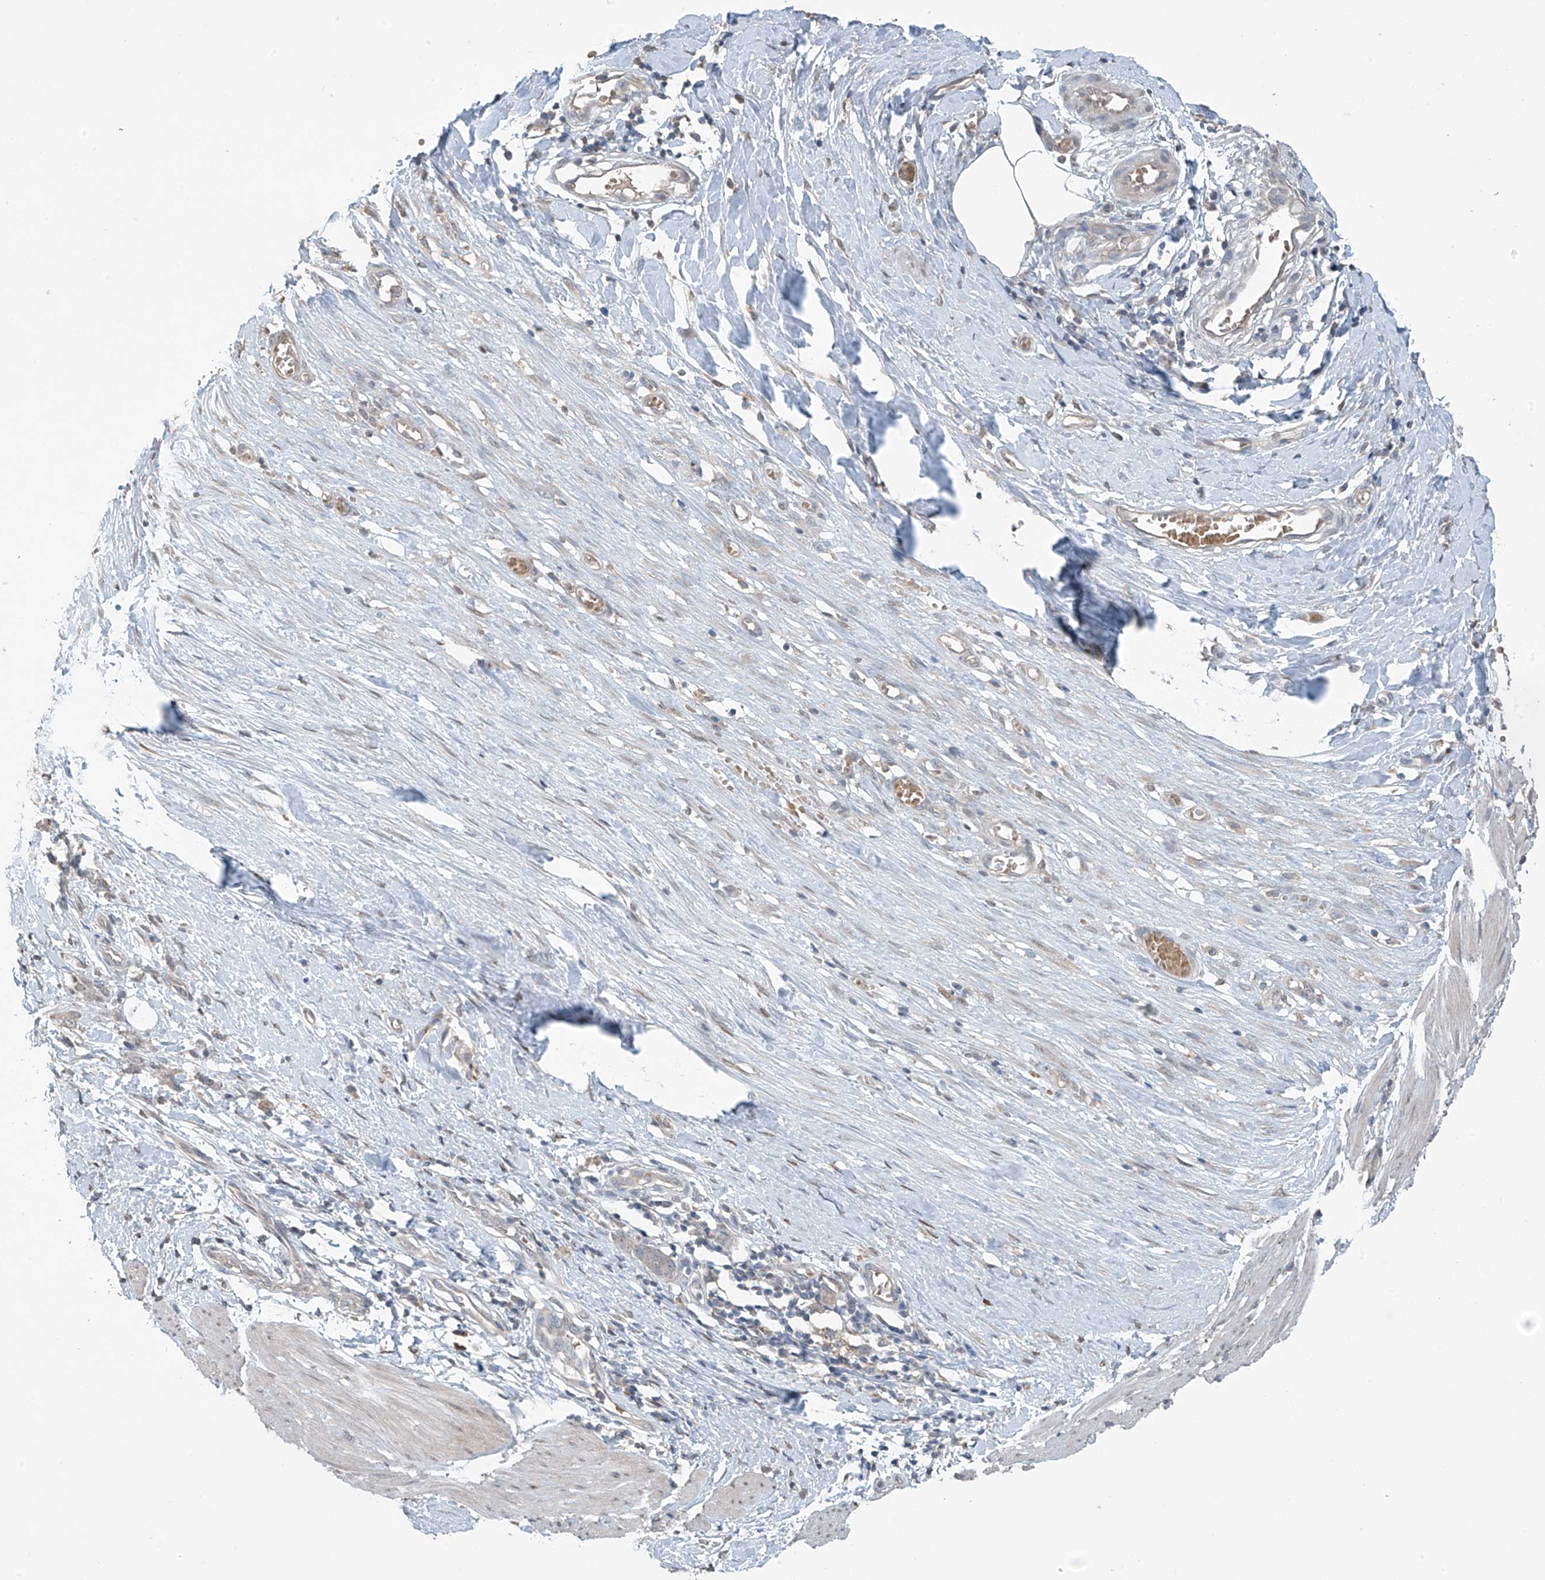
{"staining": {"intensity": "weak", "quantity": "25%-75%", "location": "nuclear"}, "tissue": "smooth muscle", "cell_type": "Smooth muscle cells", "image_type": "normal", "snomed": [{"axis": "morphology", "description": "Normal tissue, NOS"}, {"axis": "morphology", "description": "Adenocarcinoma, NOS"}, {"axis": "topography", "description": "Colon"}, {"axis": "topography", "description": "Peripheral nerve tissue"}], "caption": "Protein expression analysis of normal smooth muscle reveals weak nuclear positivity in about 25%-75% of smooth muscle cells. (Stains: DAB (3,3'-diaminobenzidine) in brown, nuclei in blue, Microscopy: brightfield microscopy at high magnification).", "gene": "HOXA11", "patient": {"sex": "male", "age": 14}}